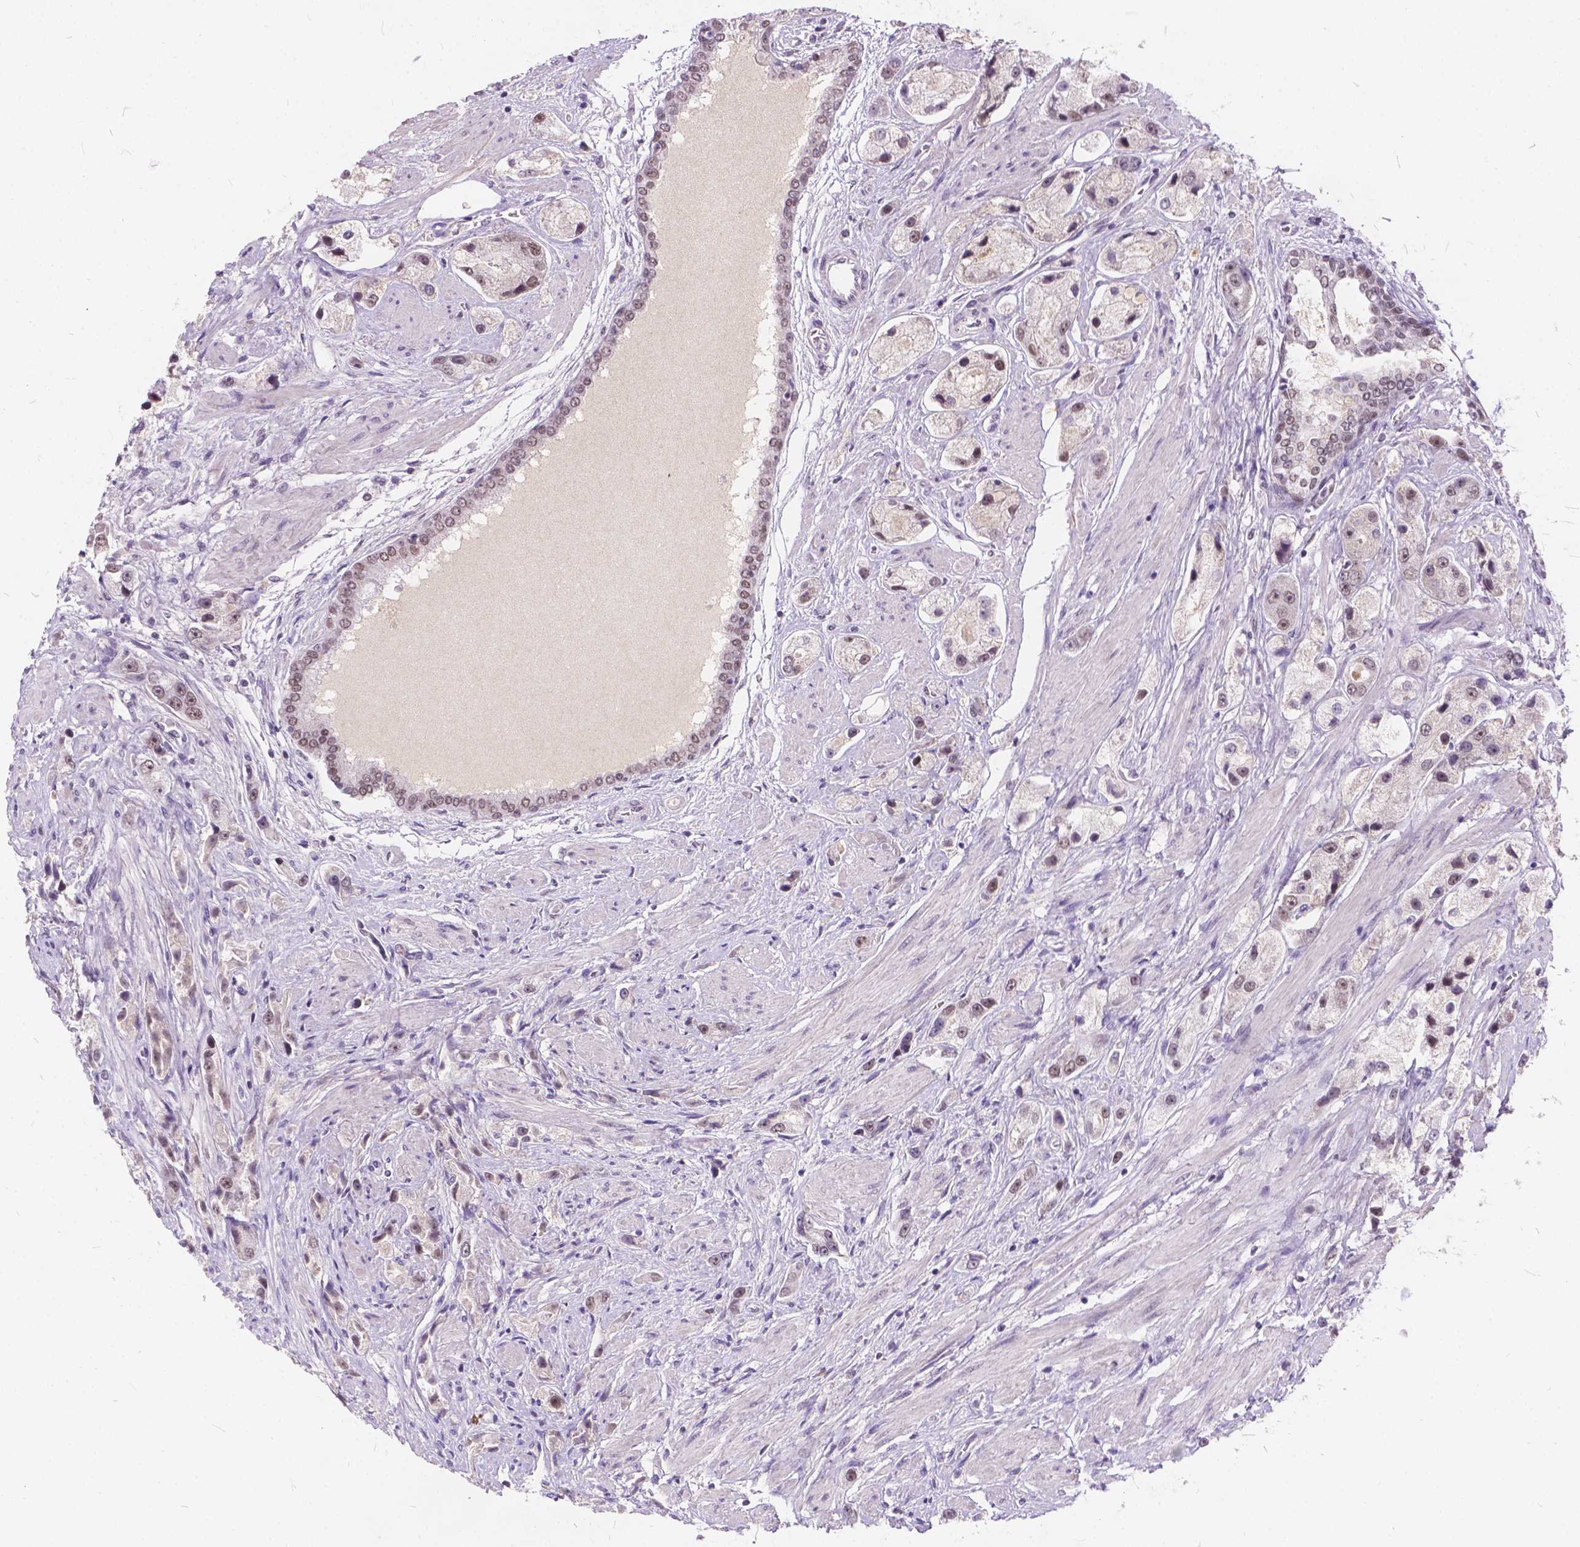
{"staining": {"intensity": "weak", "quantity": ">75%", "location": "nuclear"}, "tissue": "prostate cancer", "cell_type": "Tumor cells", "image_type": "cancer", "snomed": [{"axis": "morphology", "description": "Adenocarcinoma, High grade"}, {"axis": "topography", "description": "Prostate"}], "caption": "Weak nuclear protein positivity is present in approximately >75% of tumor cells in prostate cancer.", "gene": "FAM53A", "patient": {"sex": "male", "age": 67}}